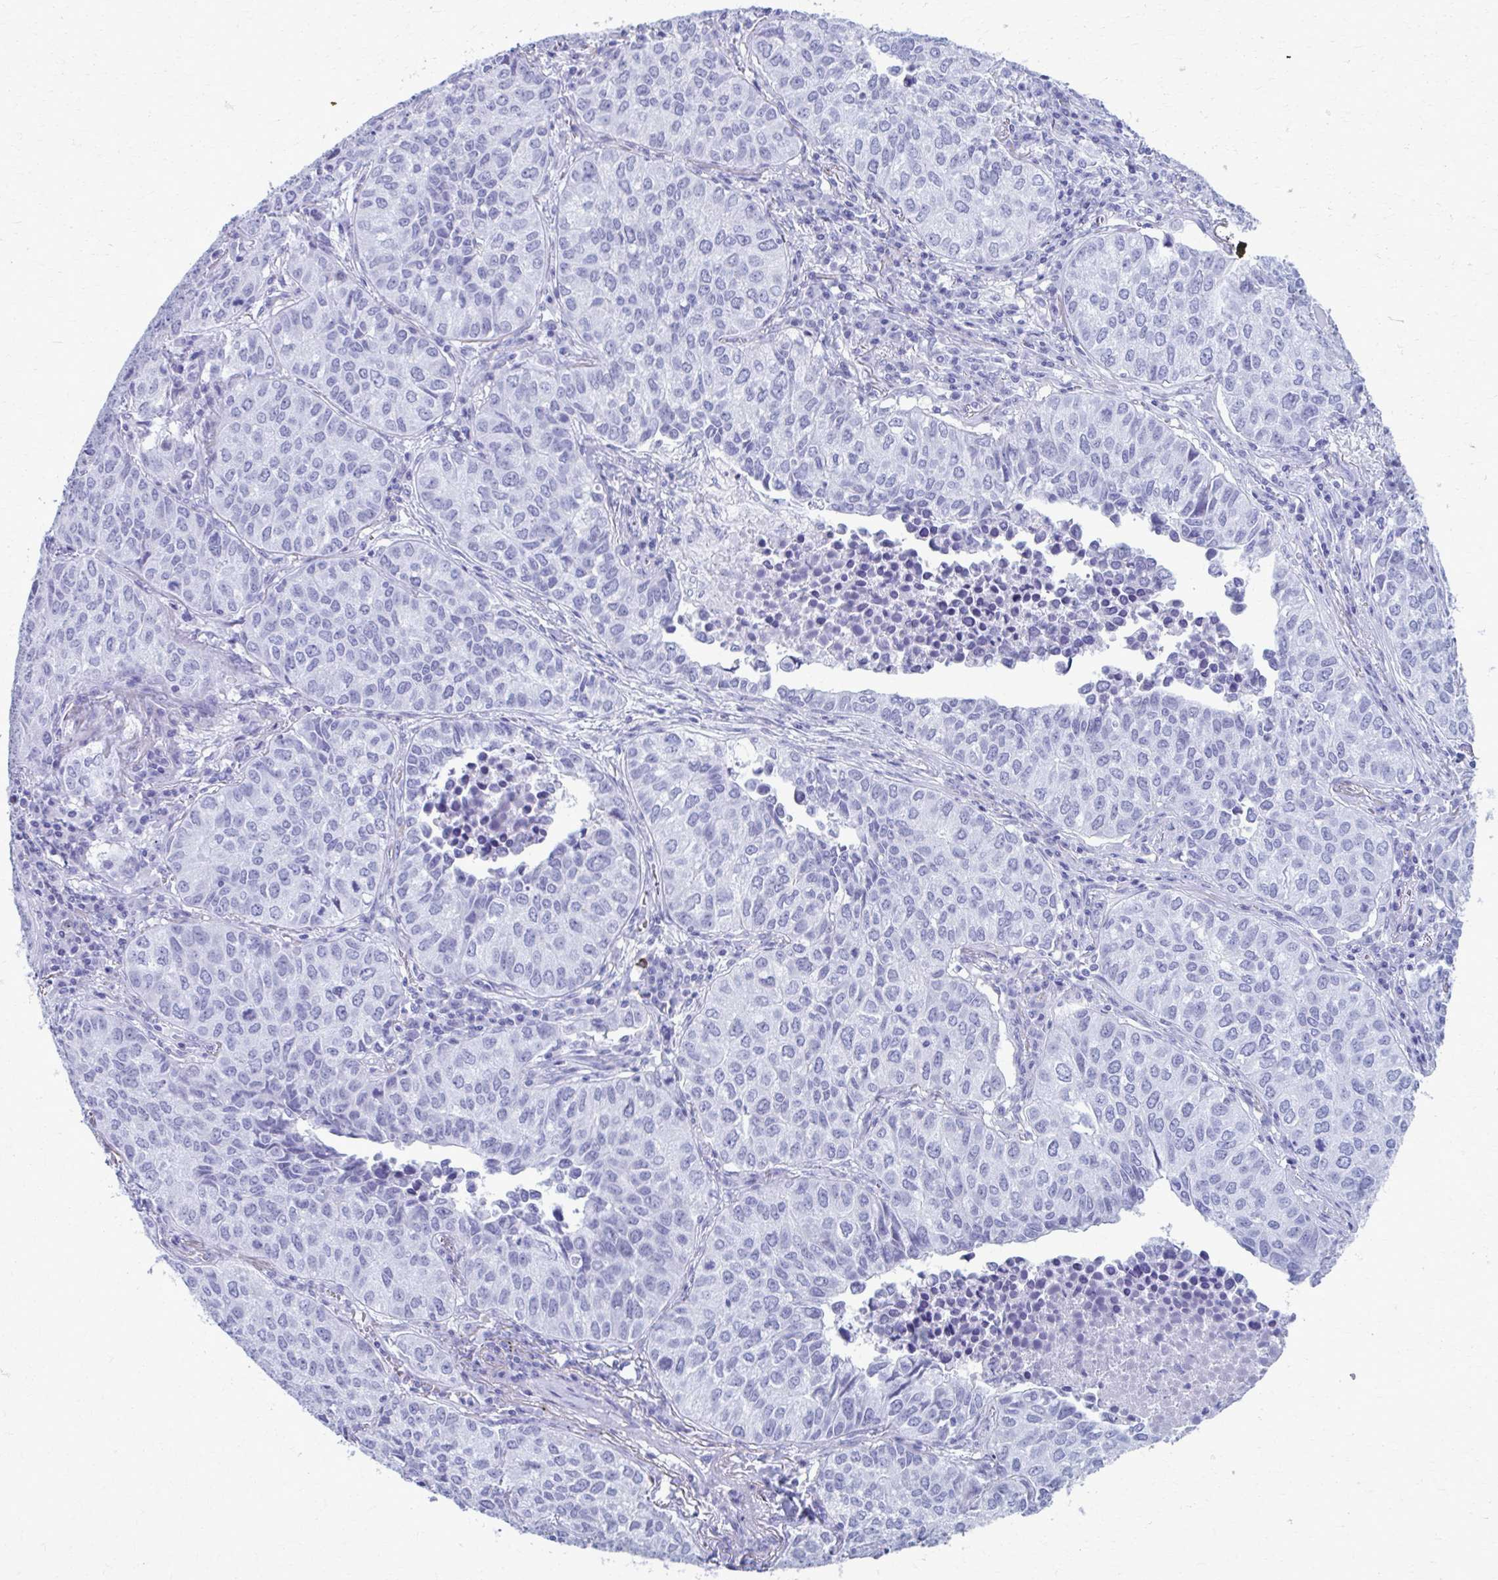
{"staining": {"intensity": "negative", "quantity": "none", "location": "none"}, "tissue": "lung cancer", "cell_type": "Tumor cells", "image_type": "cancer", "snomed": [{"axis": "morphology", "description": "Adenocarcinoma, NOS"}, {"axis": "topography", "description": "Lung"}], "caption": "Immunohistochemical staining of human lung adenocarcinoma demonstrates no significant expression in tumor cells.", "gene": "MPLKIP", "patient": {"sex": "female", "age": 50}}